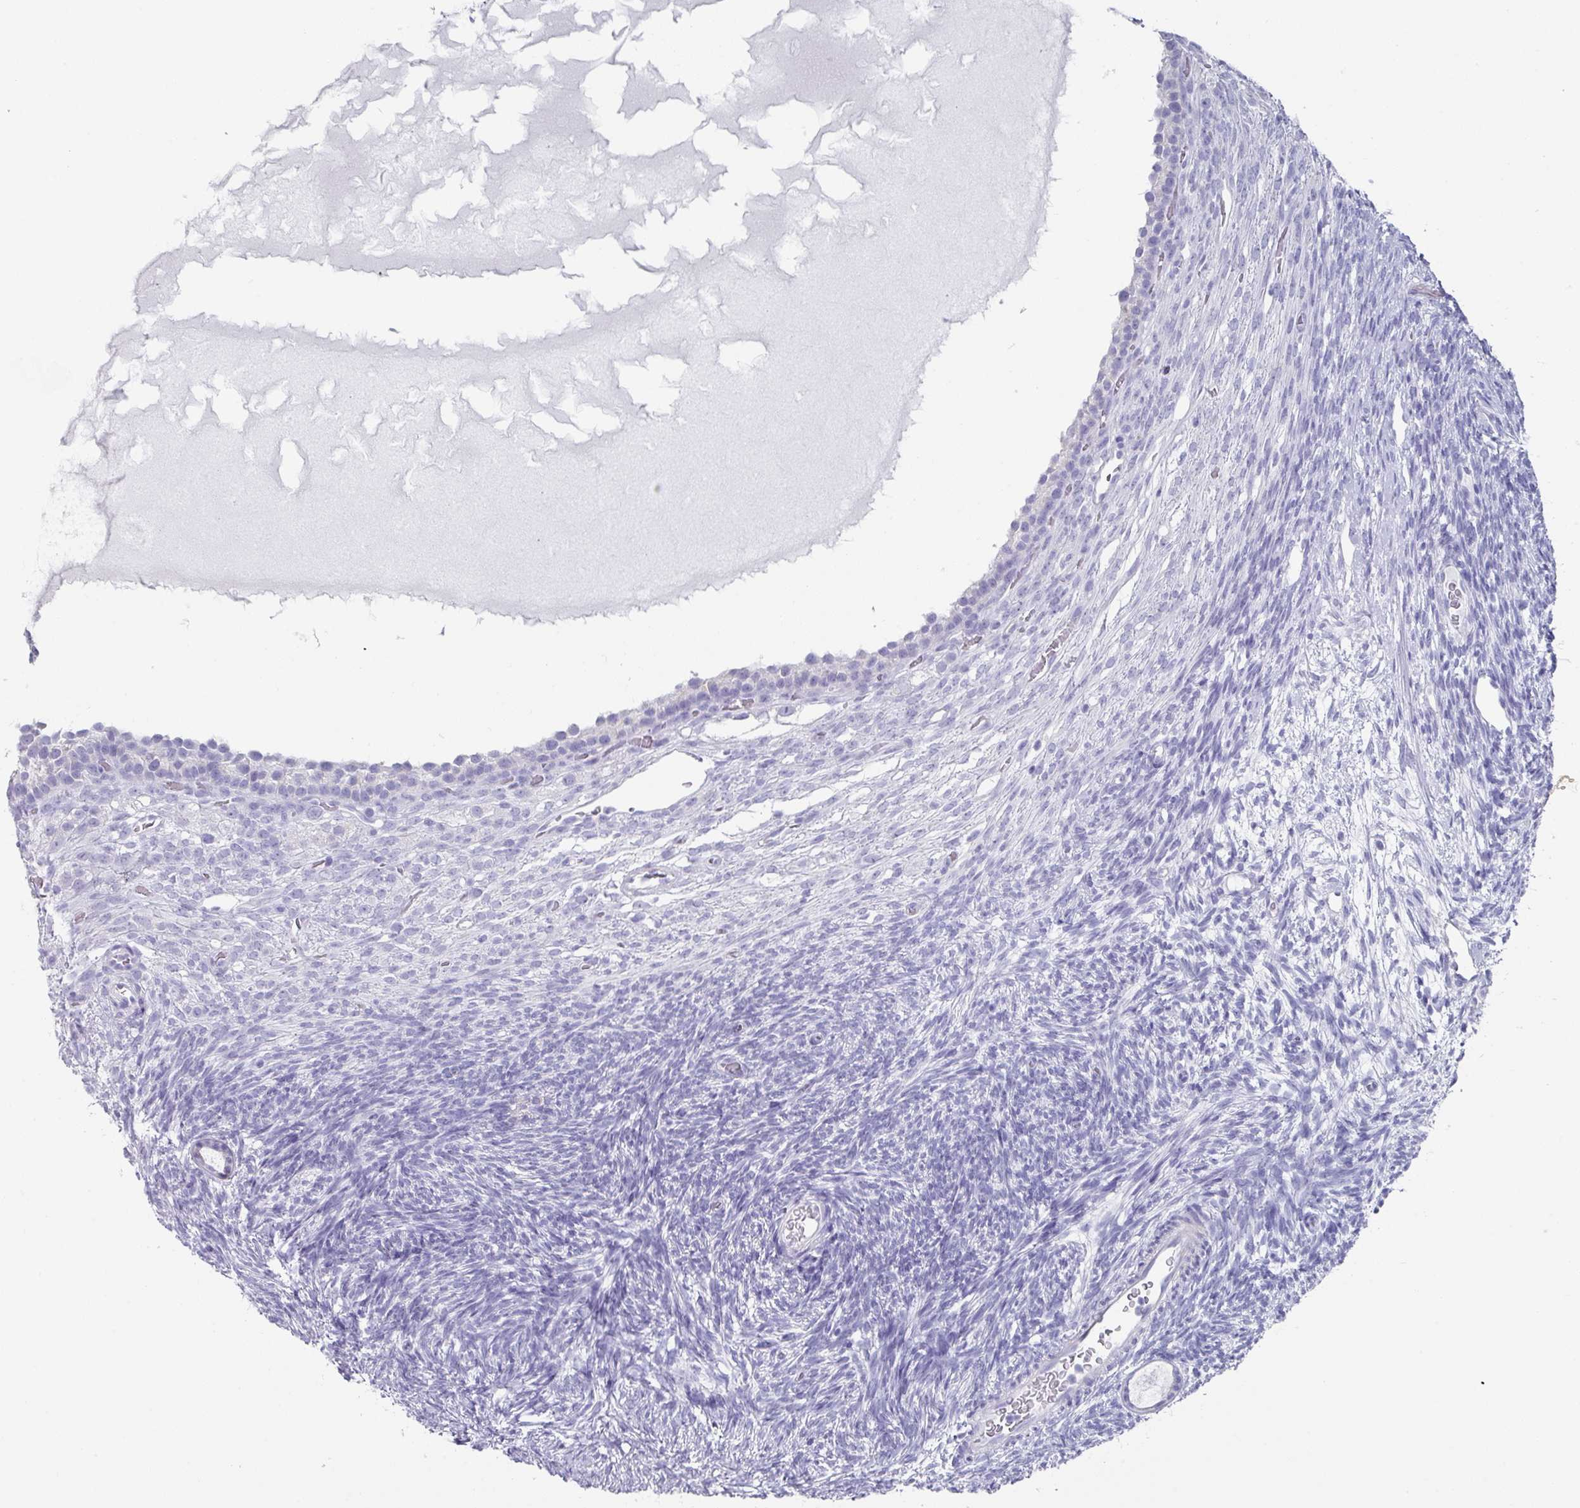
{"staining": {"intensity": "negative", "quantity": "none", "location": "none"}, "tissue": "ovary", "cell_type": "Follicle cells", "image_type": "normal", "snomed": [{"axis": "morphology", "description": "Normal tissue, NOS"}, {"axis": "topography", "description": "Ovary"}], "caption": "DAB (3,3'-diaminobenzidine) immunohistochemical staining of unremarkable human ovary shows no significant positivity in follicle cells.", "gene": "PEX10", "patient": {"sex": "female", "age": 39}}